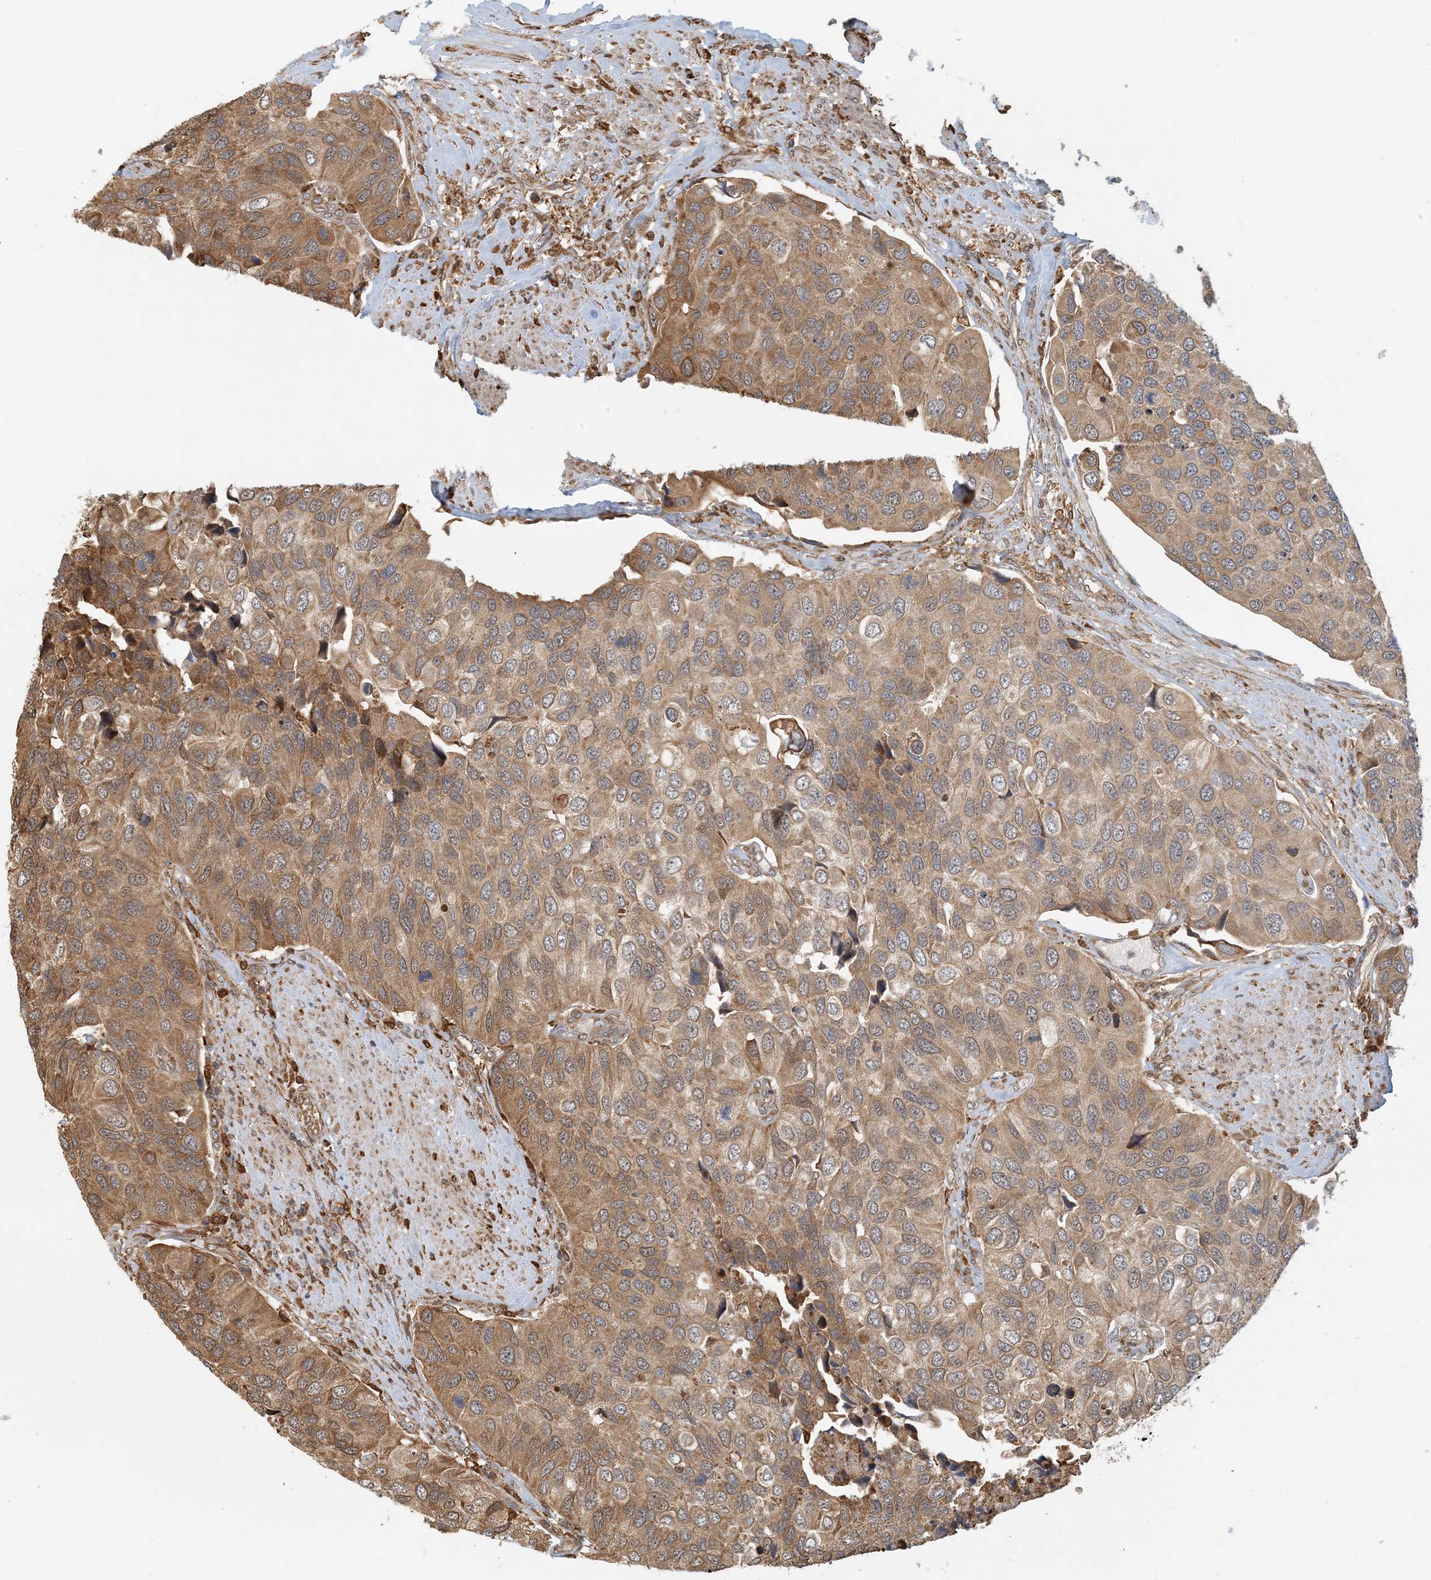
{"staining": {"intensity": "moderate", "quantity": ">75%", "location": "cytoplasmic/membranous"}, "tissue": "urothelial cancer", "cell_type": "Tumor cells", "image_type": "cancer", "snomed": [{"axis": "morphology", "description": "Urothelial carcinoma, High grade"}, {"axis": "topography", "description": "Urinary bladder"}], "caption": "A medium amount of moderate cytoplasmic/membranous expression is present in about >75% of tumor cells in high-grade urothelial carcinoma tissue. (DAB IHC with brightfield microscopy, high magnification).", "gene": "HNMT", "patient": {"sex": "male", "age": 74}}